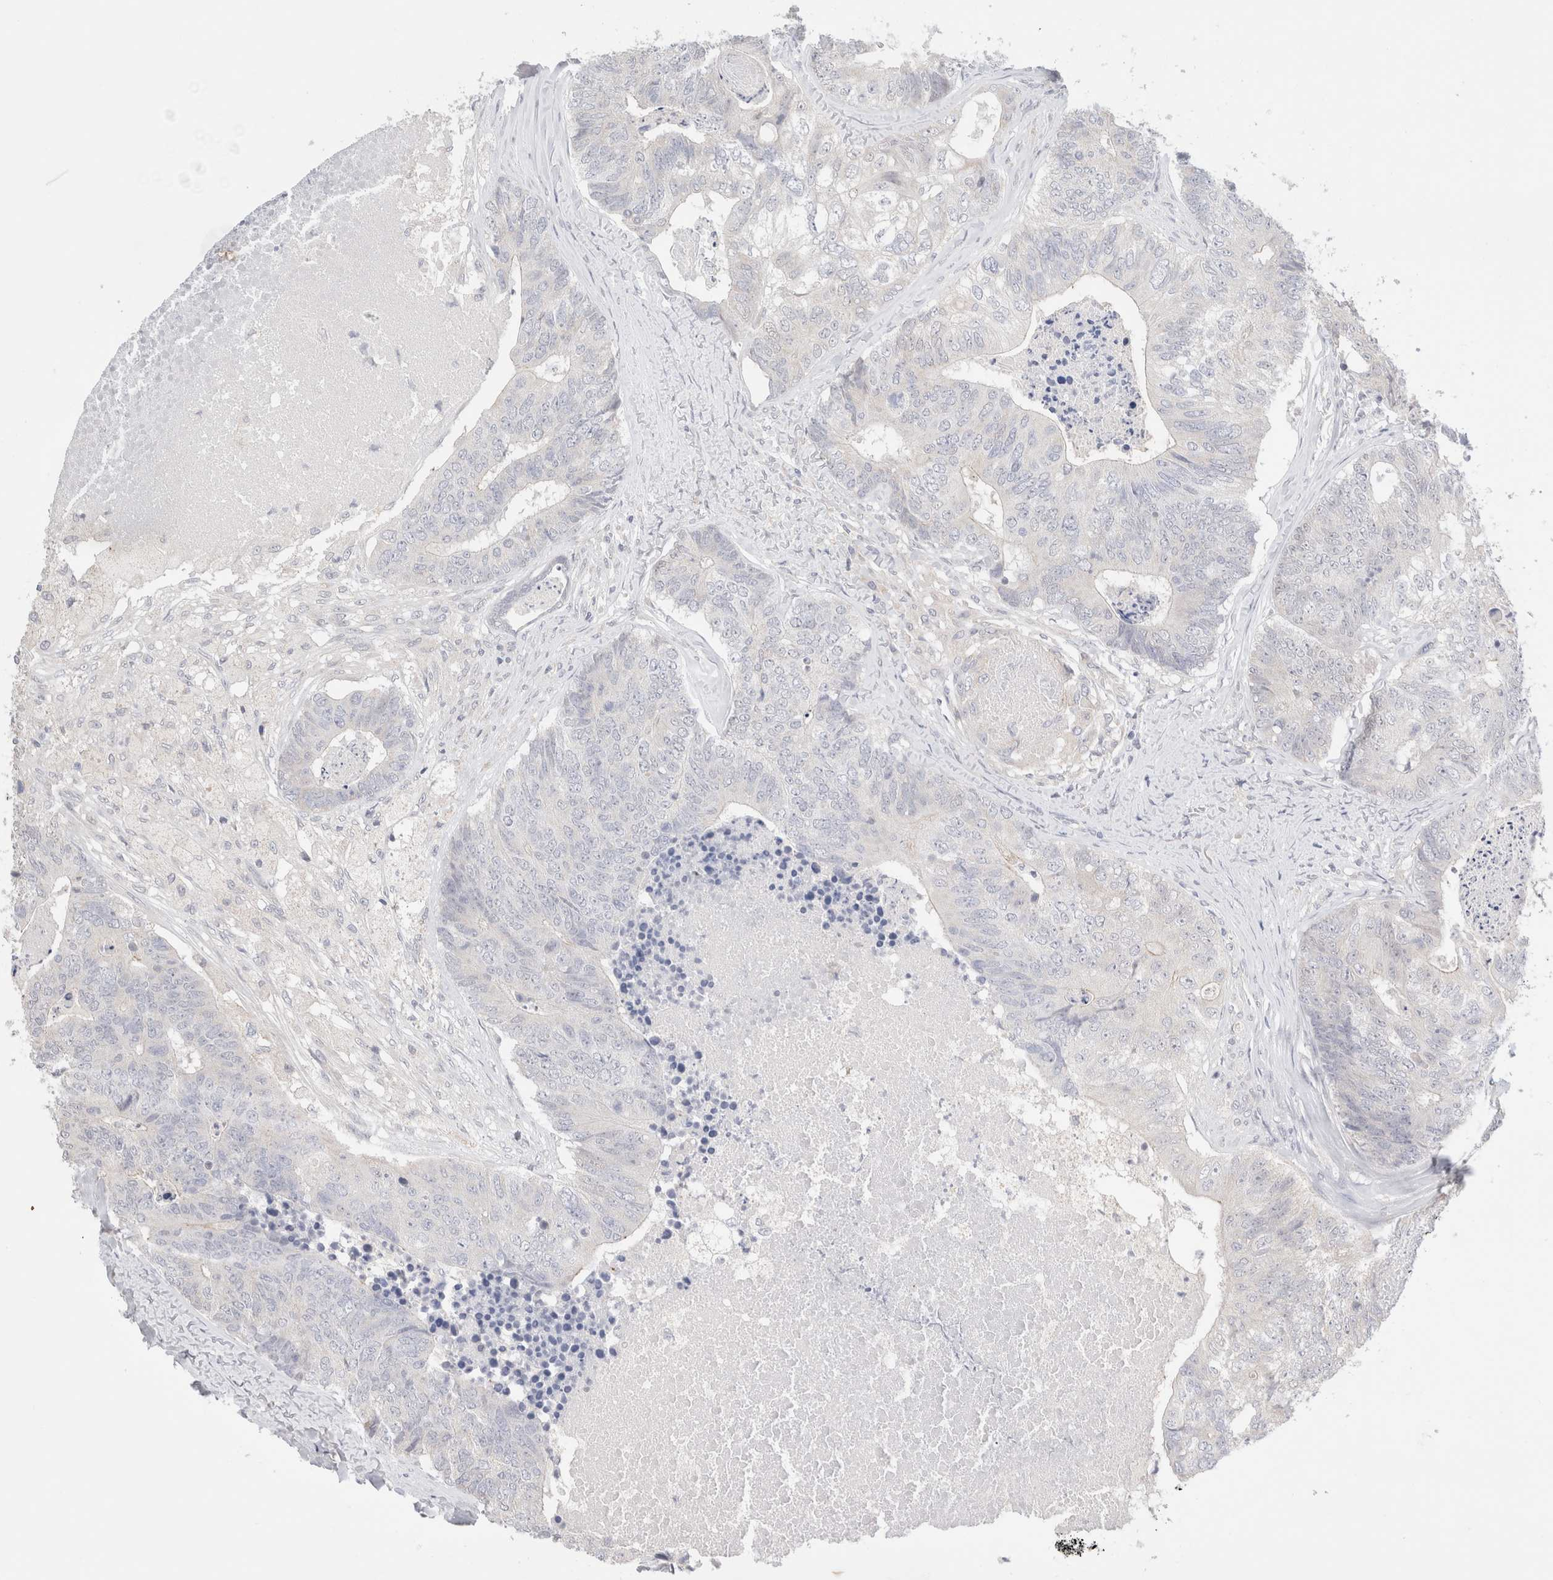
{"staining": {"intensity": "negative", "quantity": "none", "location": "none"}, "tissue": "colorectal cancer", "cell_type": "Tumor cells", "image_type": "cancer", "snomed": [{"axis": "morphology", "description": "Adenocarcinoma, NOS"}, {"axis": "topography", "description": "Colon"}], "caption": "IHC micrograph of neoplastic tissue: adenocarcinoma (colorectal) stained with DAB (3,3'-diaminobenzidine) demonstrates no significant protein expression in tumor cells. The staining was performed using DAB to visualize the protein expression in brown, while the nuclei were stained in blue with hematoxylin (Magnification: 20x).", "gene": "SPATA20", "patient": {"sex": "female", "age": 67}}